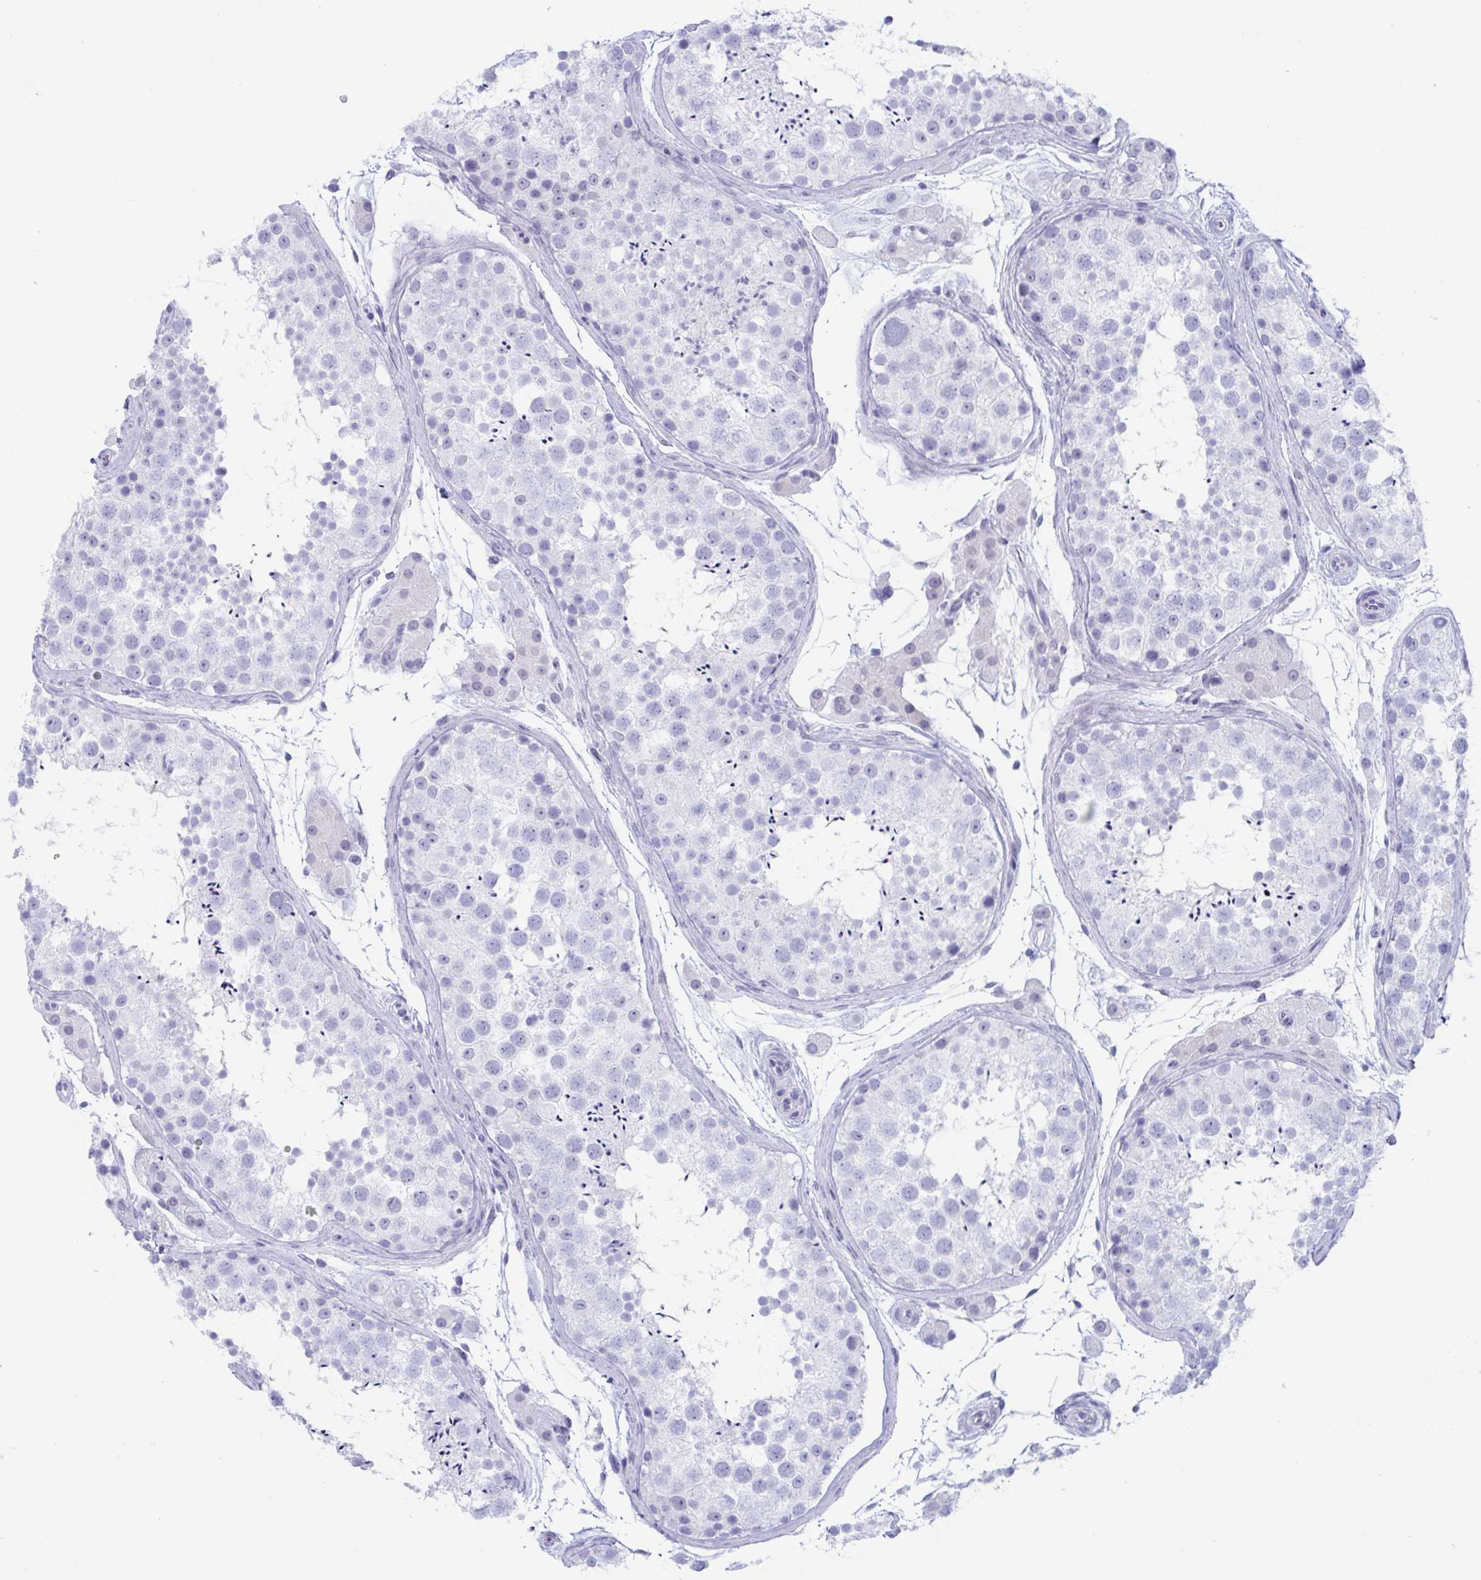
{"staining": {"intensity": "negative", "quantity": "none", "location": "none"}, "tissue": "testis", "cell_type": "Cells in seminiferous ducts", "image_type": "normal", "snomed": [{"axis": "morphology", "description": "Normal tissue, NOS"}, {"axis": "topography", "description": "Testis"}], "caption": "A photomicrograph of testis stained for a protein reveals no brown staining in cells in seminiferous ducts. Nuclei are stained in blue.", "gene": "CDX4", "patient": {"sex": "male", "age": 41}}